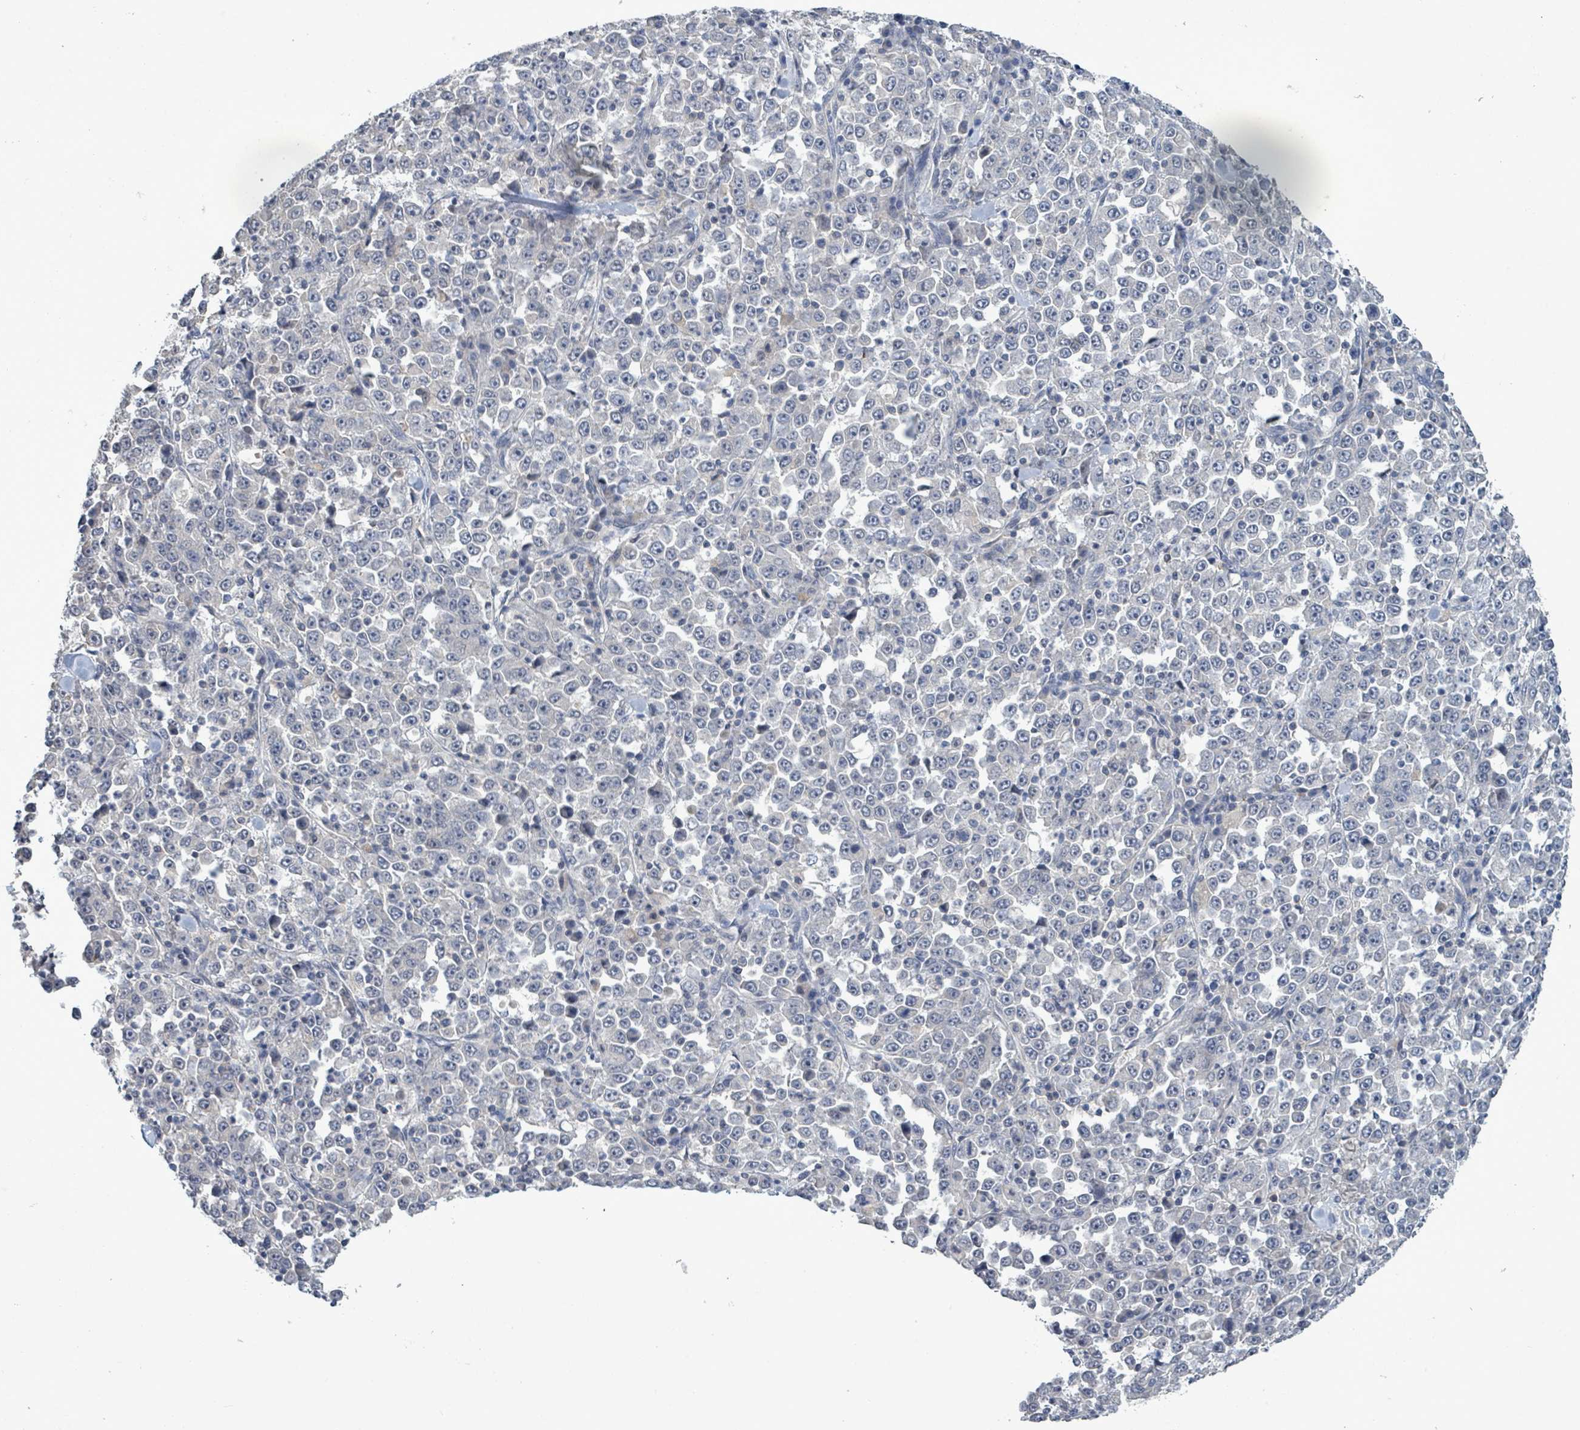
{"staining": {"intensity": "negative", "quantity": "none", "location": "none"}, "tissue": "stomach cancer", "cell_type": "Tumor cells", "image_type": "cancer", "snomed": [{"axis": "morphology", "description": "Normal tissue, NOS"}, {"axis": "morphology", "description": "Adenocarcinoma, NOS"}, {"axis": "topography", "description": "Stomach, upper"}, {"axis": "topography", "description": "Stomach"}], "caption": "Adenocarcinoma (stomach) was stained to show a protein in brown. There is no significant staining in tumor cells. Nuclei are stained in blue.", "gene": "AMMECR1", "patient": {"sex": "male", "age": 59}}